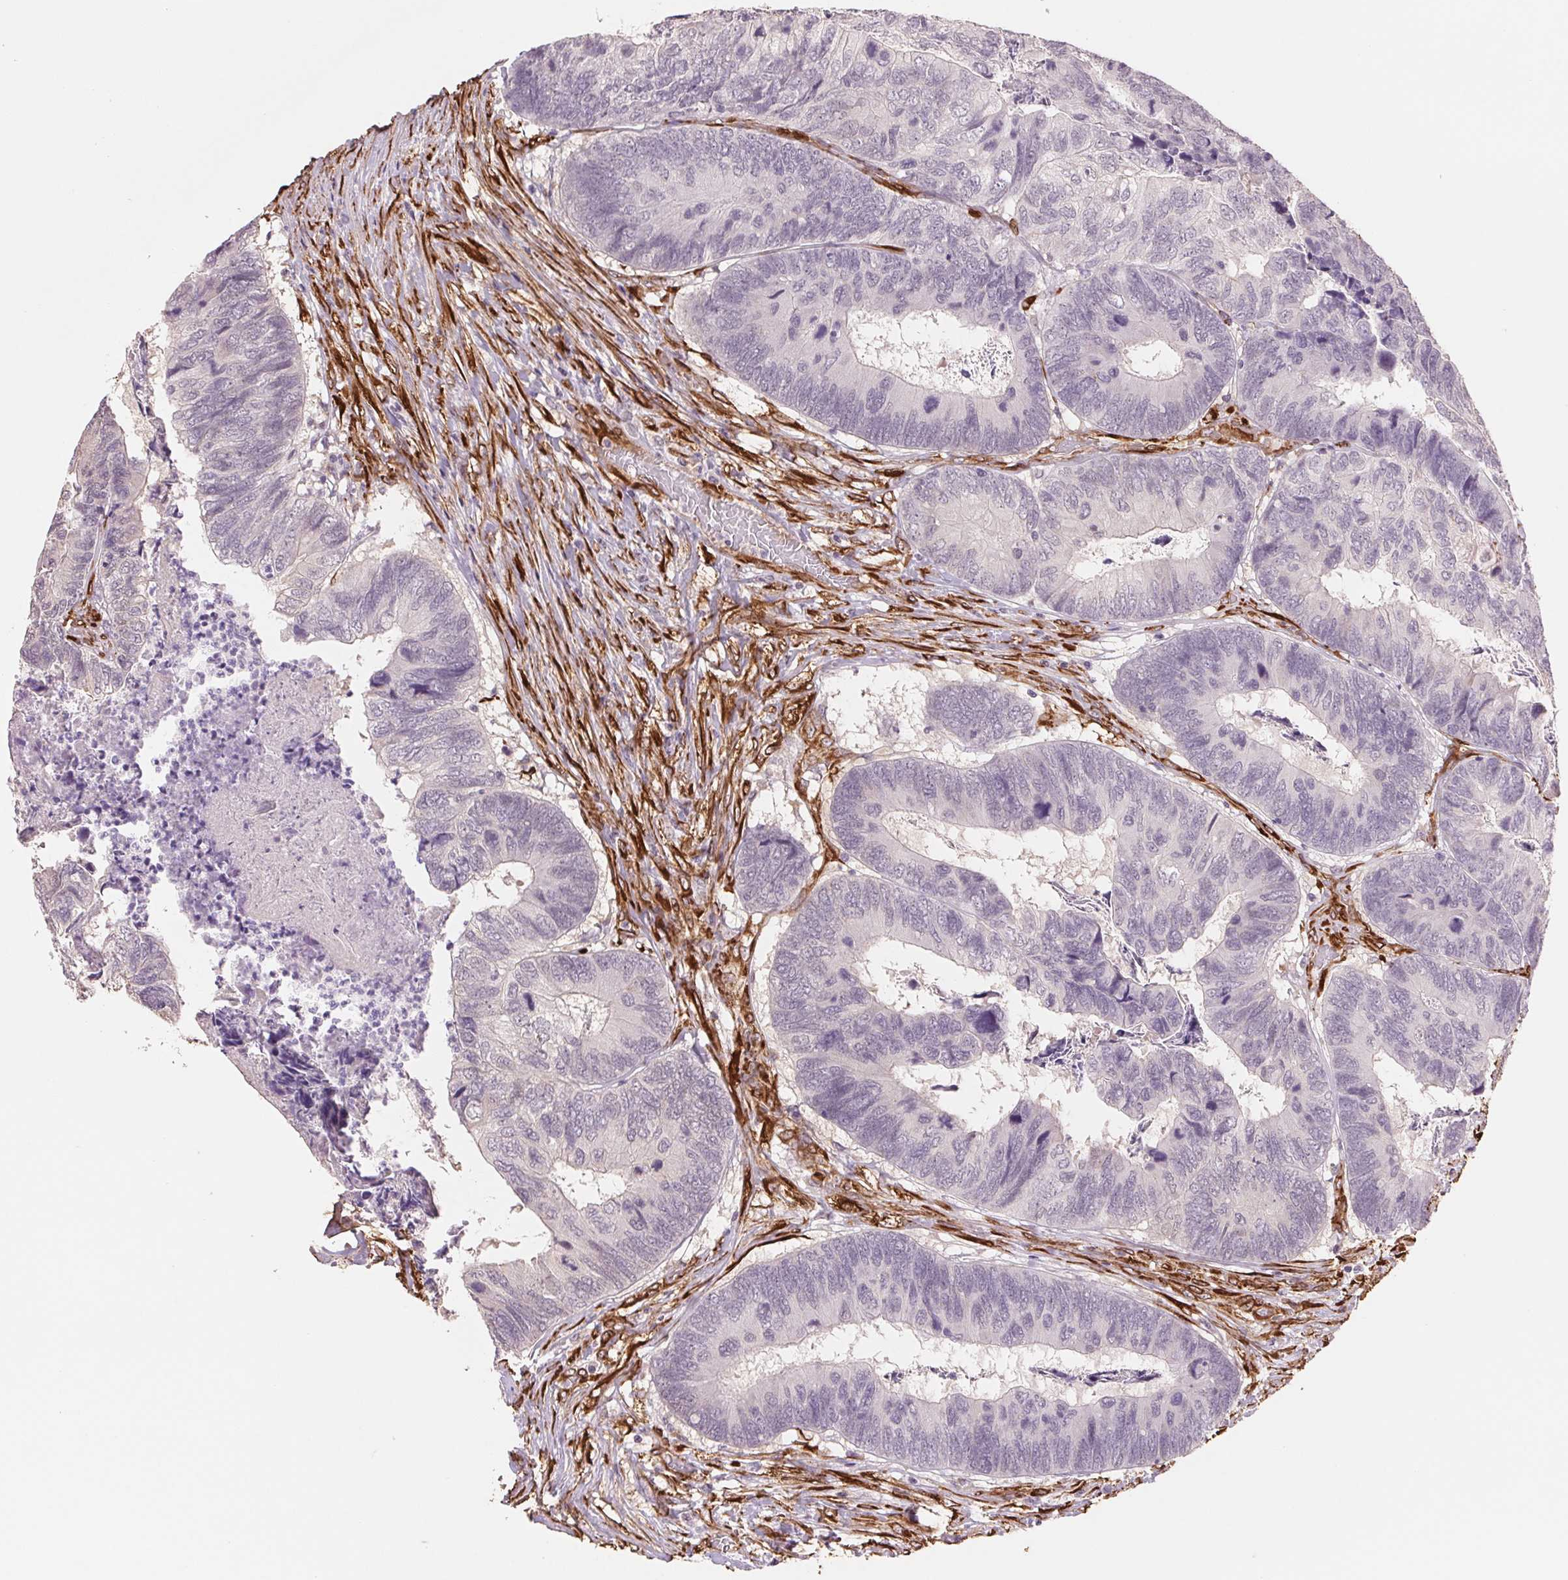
{"staining": {"intensity": "negative", "quantity": "none", "location": "none"}, "tissue": "colorectal cancer", "cell_type": "Tumor cells", "image_type": "cancer", "snomed": [{"axis": "morphology", "description": "Adenocarcinoma, NOS"}, {"axis": "topography", "description": "Colon"}], "caption": "This is an immunohistochemistry (IHC) micrograph of human adenocarcinoma (colorectal). There is no expression in tumor cells.", "gene": "FKBP10", "patient": {"sex": "female", "age": 67}}